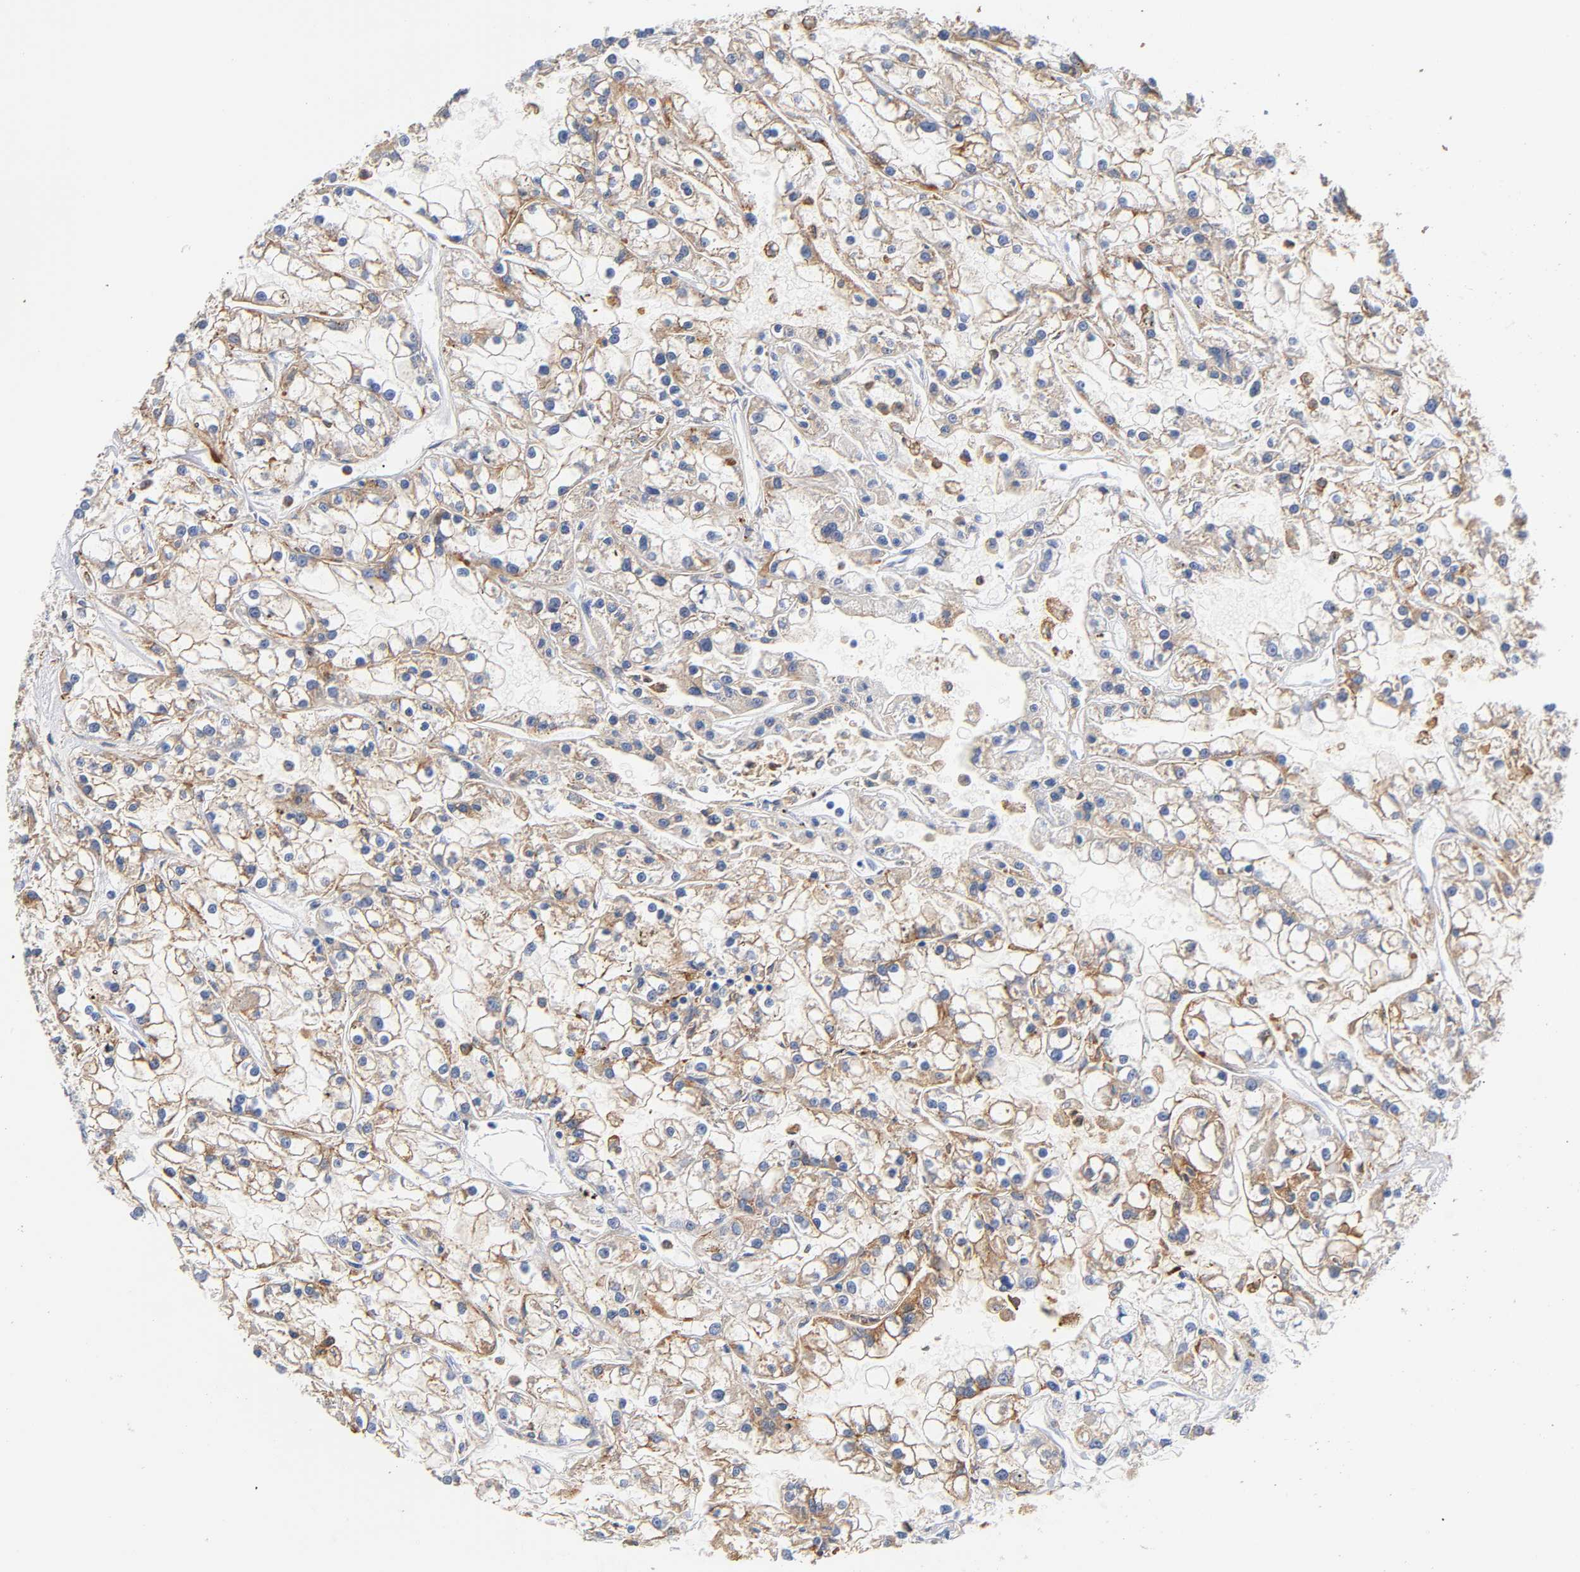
{"staining": {"intensity": "weak", "quantity": "25%-75%", "location": "cytoplasmic/membranous"}, "tissue": "renal cancer", "cell_type": "Tumor cells", "image_type": "cancer", "snomed": [{"axis": "morphology", "description": "Adenocarcinoma, NOS"}, {"axis": "topography", "description": "Kidney"}], "caption": "Human adenocarcinoma (renal) stained with a protein marker displays weak staining in tumor cells.", "gene": "LRP1", "patient": {"sex": "female", "age": 52}}